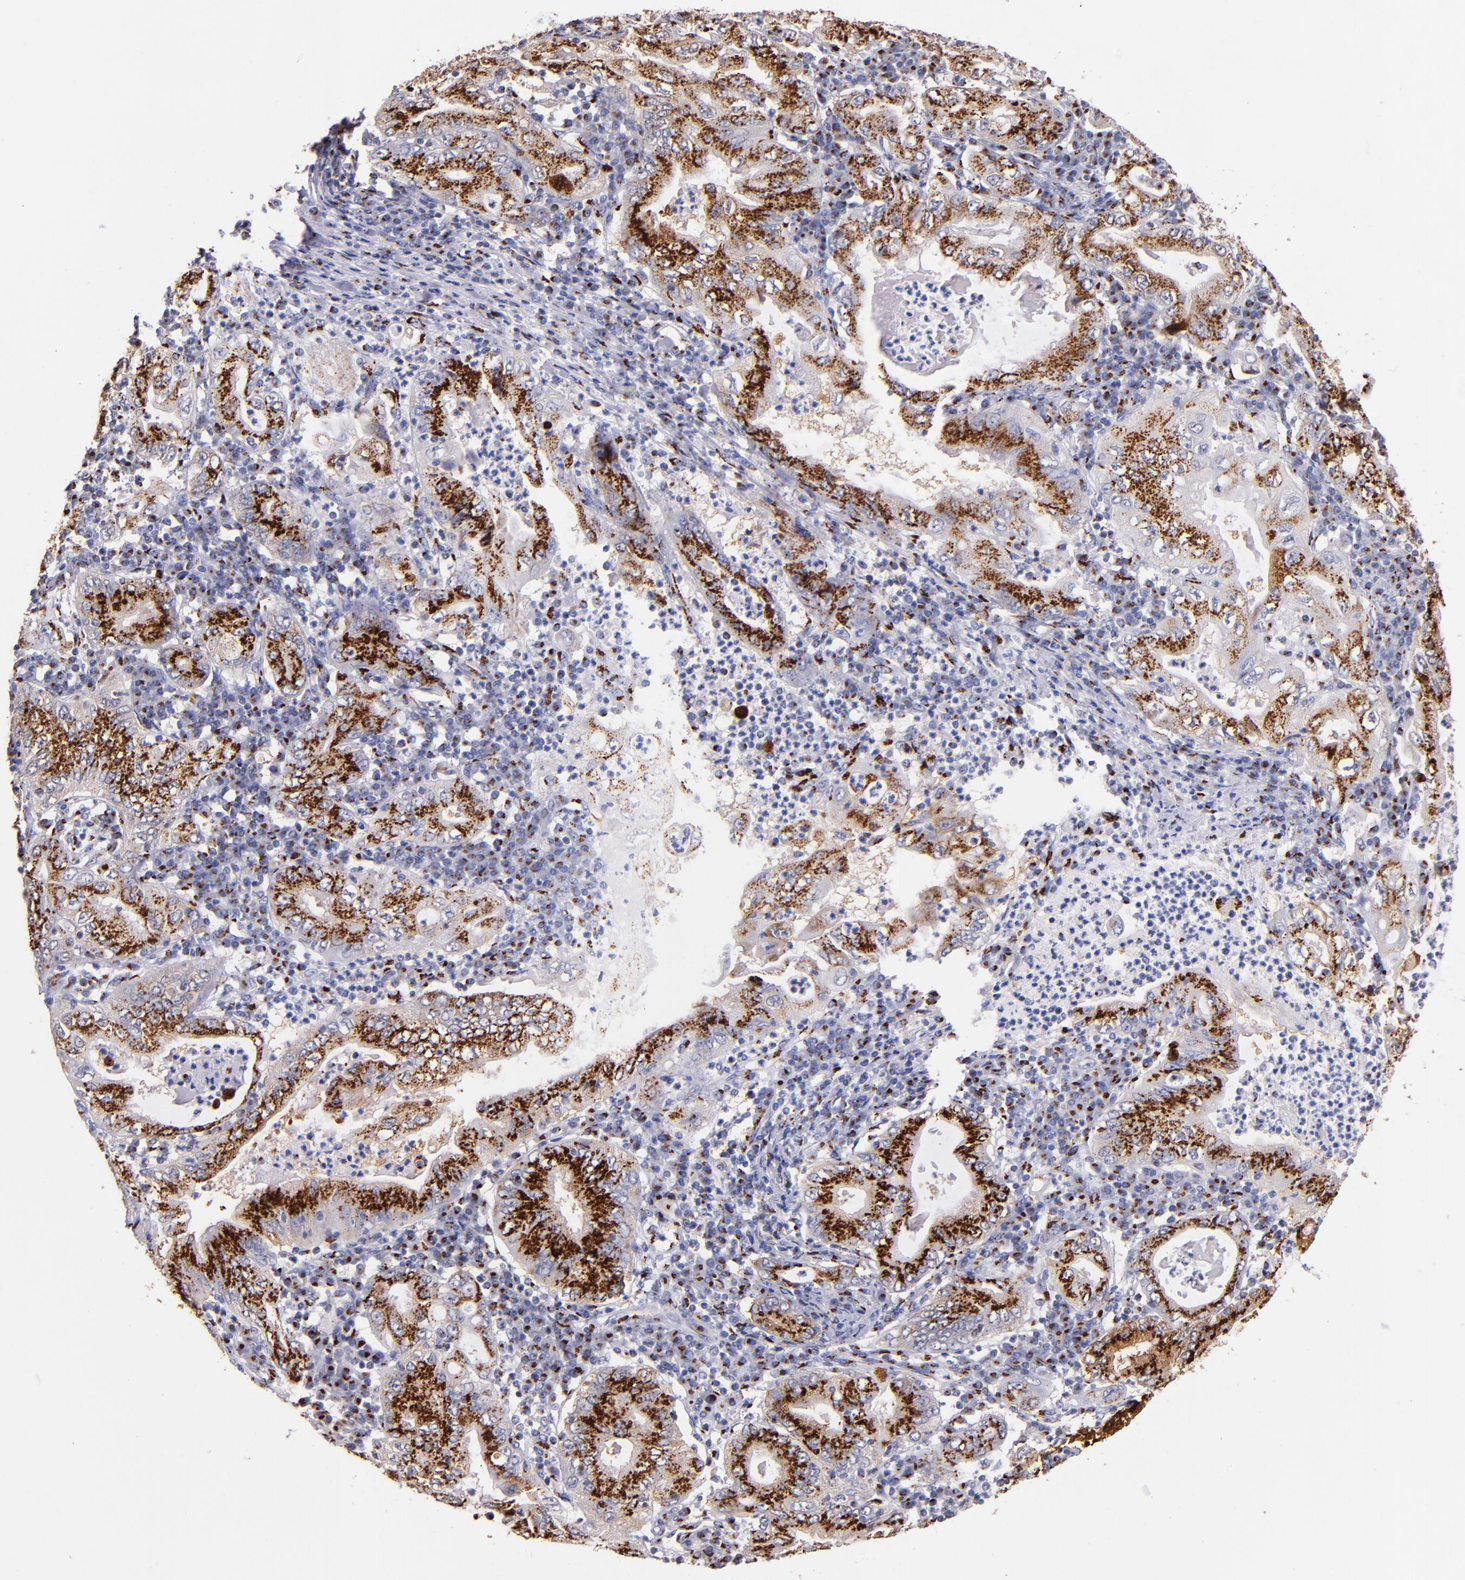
{"staining": {"intensity": "strong", "quantity": ">75%", "location": "cytoplasmic/membranous"}, "tissue": "stomach cancer", "cell_type": "Tumor cells", "image_type": "cancer", "snomed": [{"axis": "morphology", "description": "Normal tissue, NOS"}, {"axis": "morphology", "description": "Adenocarcinoma, NOS"}, {"axis": "topography", "description": "Esophagus"}, {"axis": "topography", "description": "Stomach, upper"}, {"axis": "topography", "description": "Peripheral nerve tissue"}], "caption": "Brown immunohistochemical staining in human stomach cancer (adenocarcinoma) shows strong cytoplasmic/membranous positivity in approximately >75% of tumor cells.", "gene": "GOLIM4", "patient": {"sex": "male", "age": 62}}